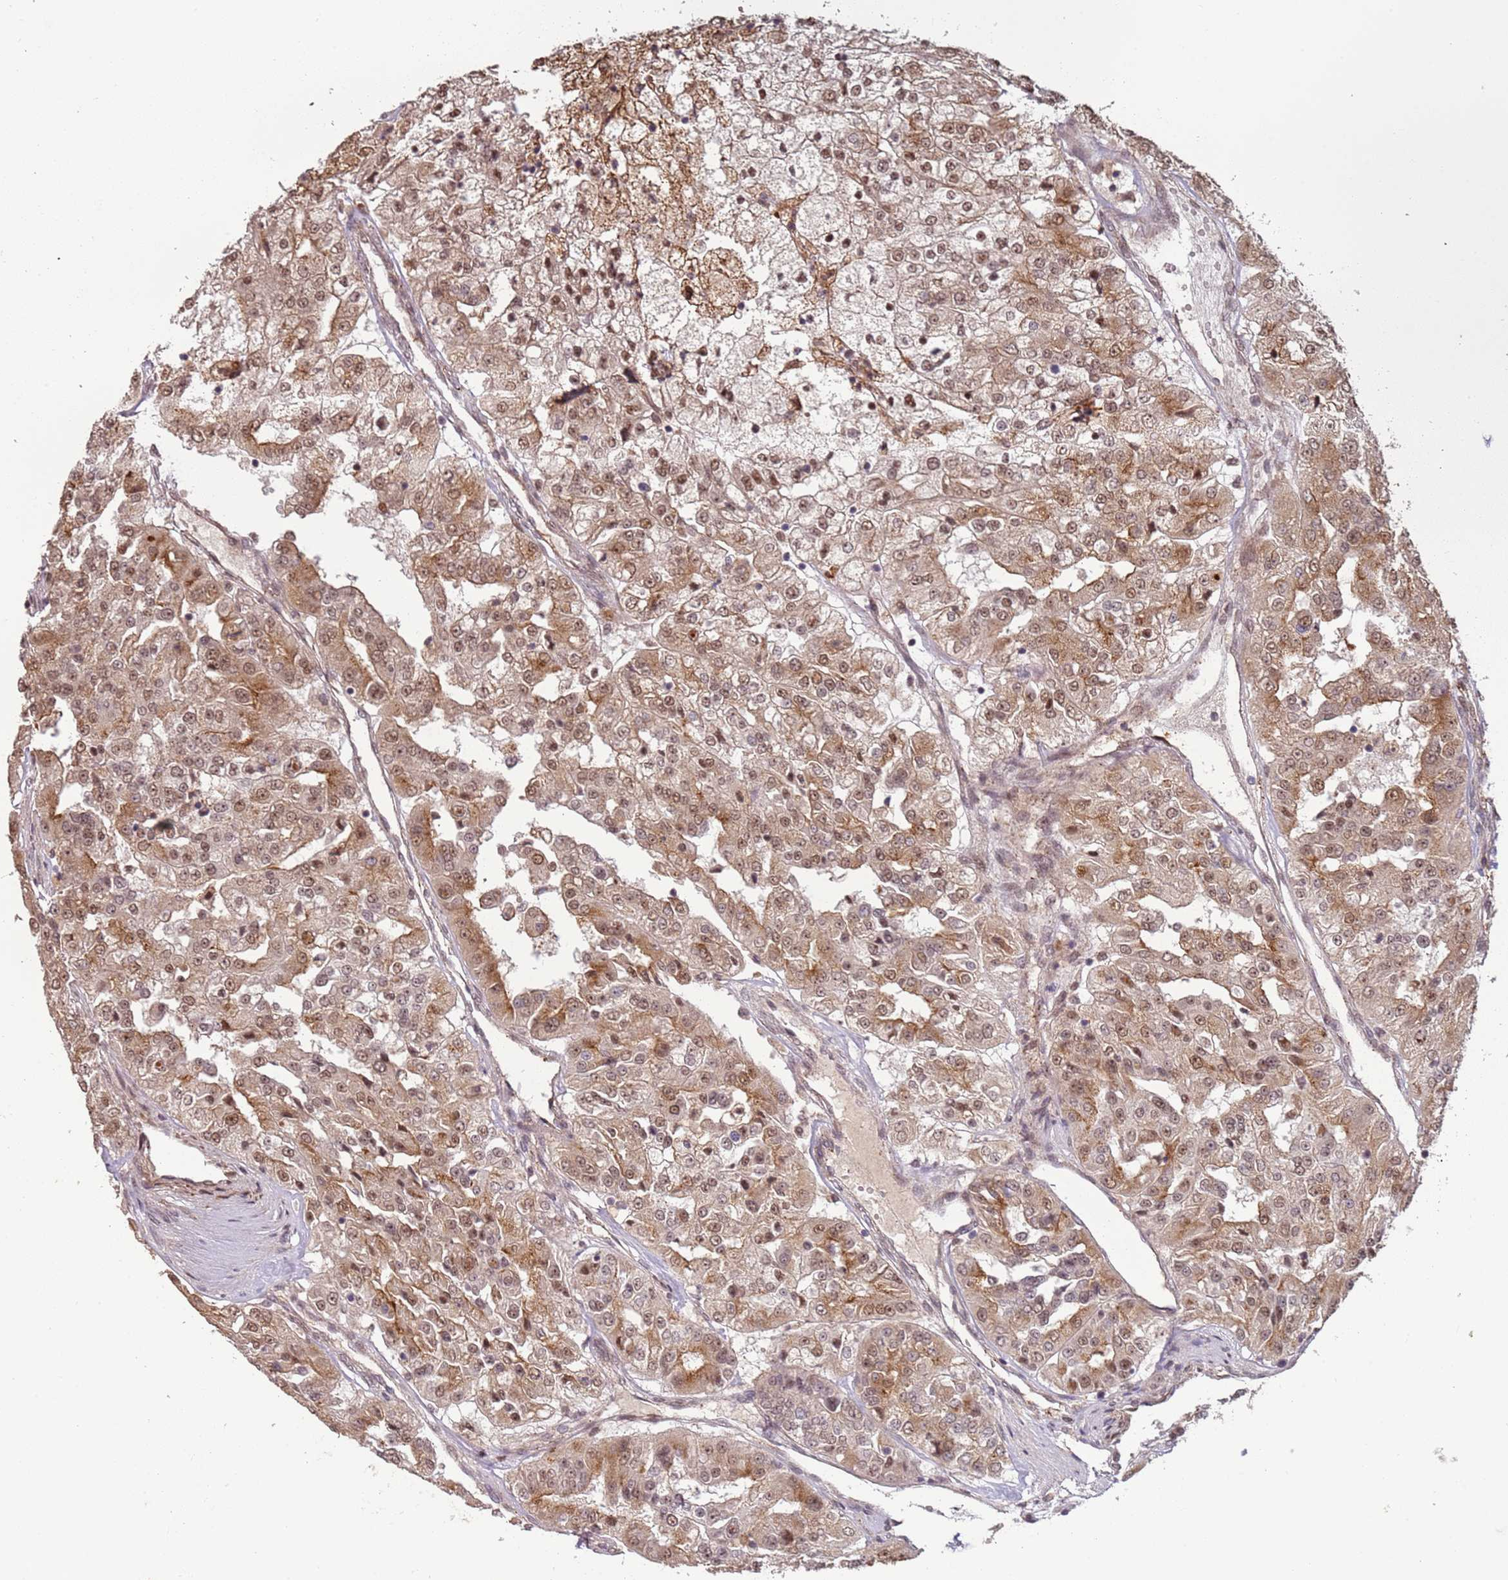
{"staining": {"intensity": "moderate", "quantity": ">75%", "location": "cytoplasmic/membranous,nuclear"}, "tissue": "renal cancer", "cell_type": "Tumor cells", "image_type": "cancer", "snomed": [{"axis": "morphology", "description": "Adenocarcinoma, NOS"}, {"axis": "topography", "description": "Kidney"}], "caption": "Moderate cytoplasmic/membranous and nuclear expression is present in about >75% of tumor cells in renal adenocarcinoma.", "gene": "POLR3H", "patient": {"sex": "female", "age": 63}}